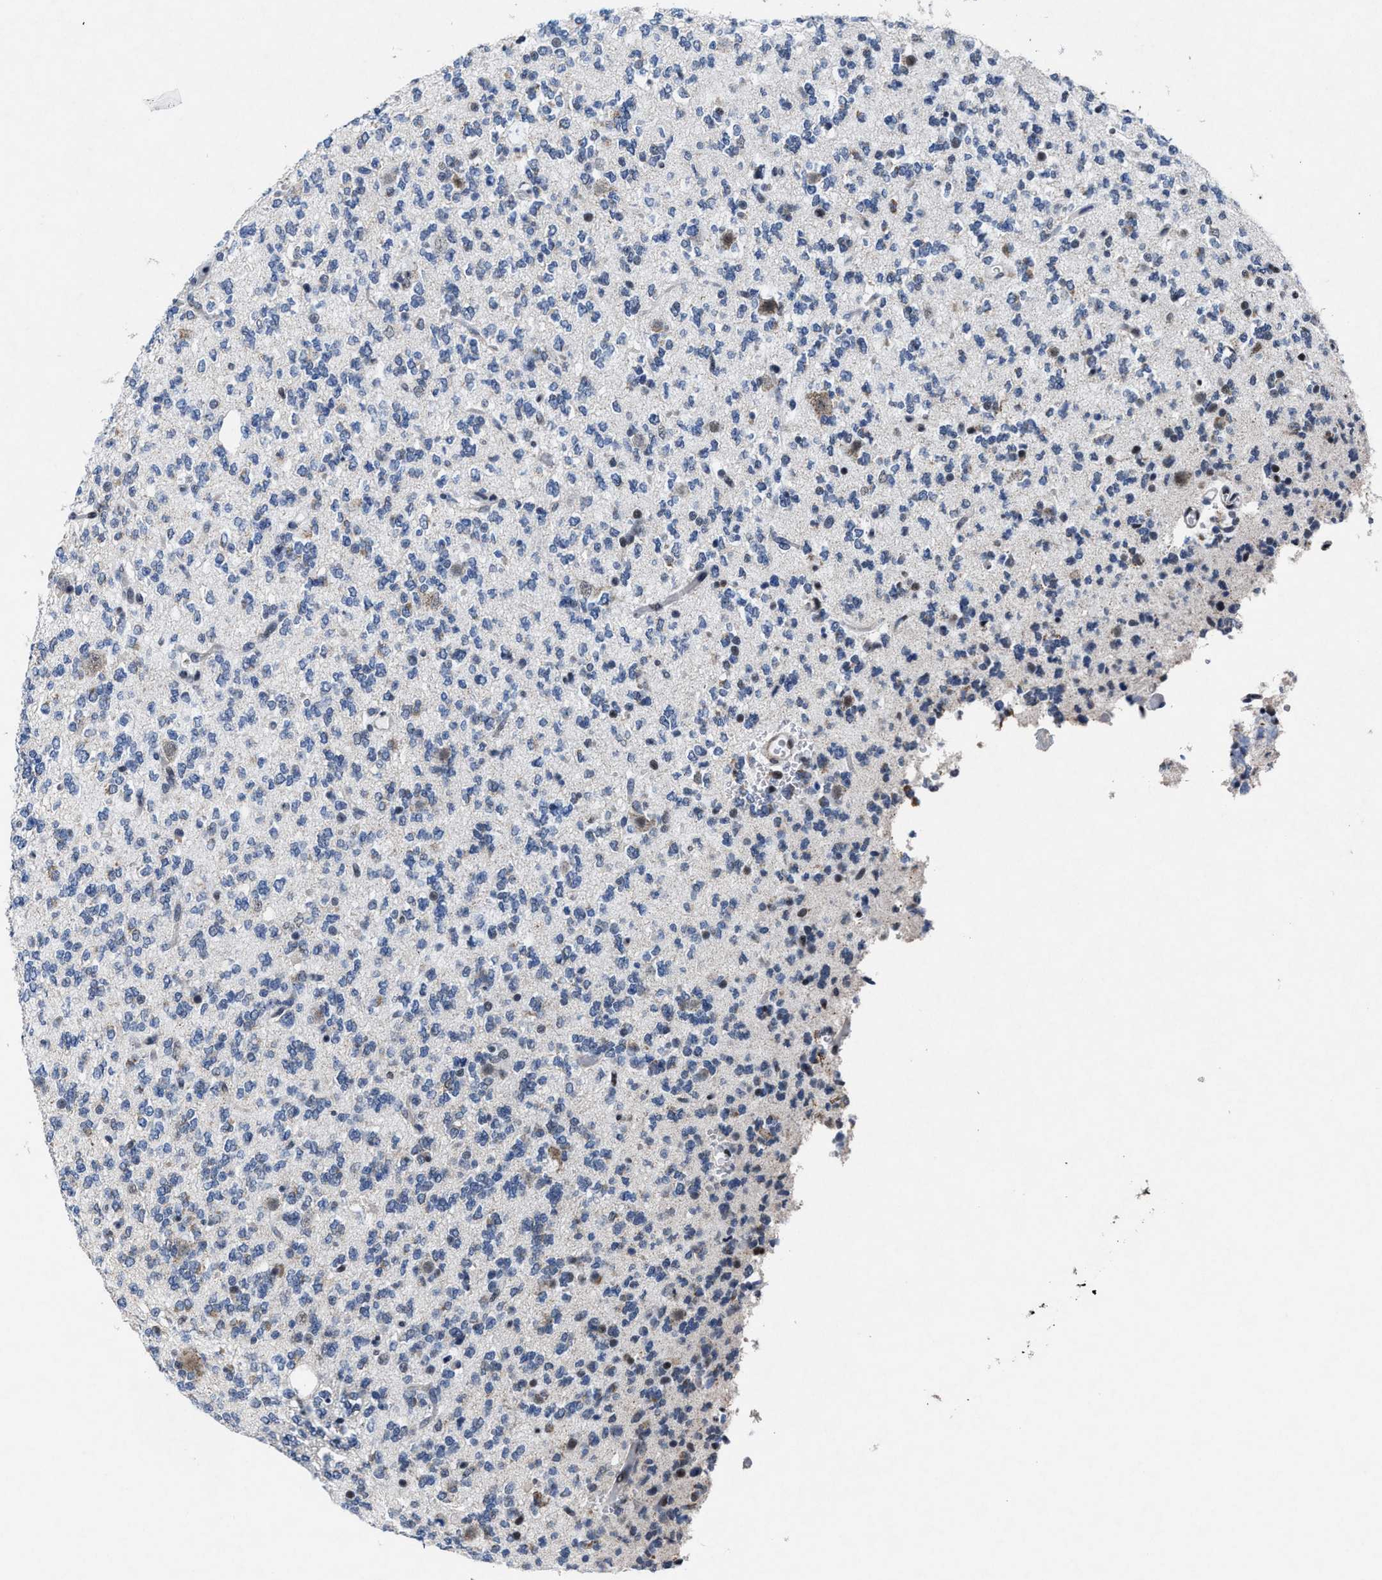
{"staining": {"intensity": "negative", "quantity": "none", "location": "none"}, "tissue": "glioma", "cell_type": "Tumor cells", "image_type": "cancer", "snomed": [{"axis": "morphology", "description": "Glioma, malignant, Low grade"}, {"axis": "topography", "description": "Brain"}], "caption": "Immunohistochemistry (IHC) photomicrograph of human glioma stained for a protein (brown), which shows no staining in tumor cells.", "gene": "ID3", "patient": {"sex": "male", "age": 38}}